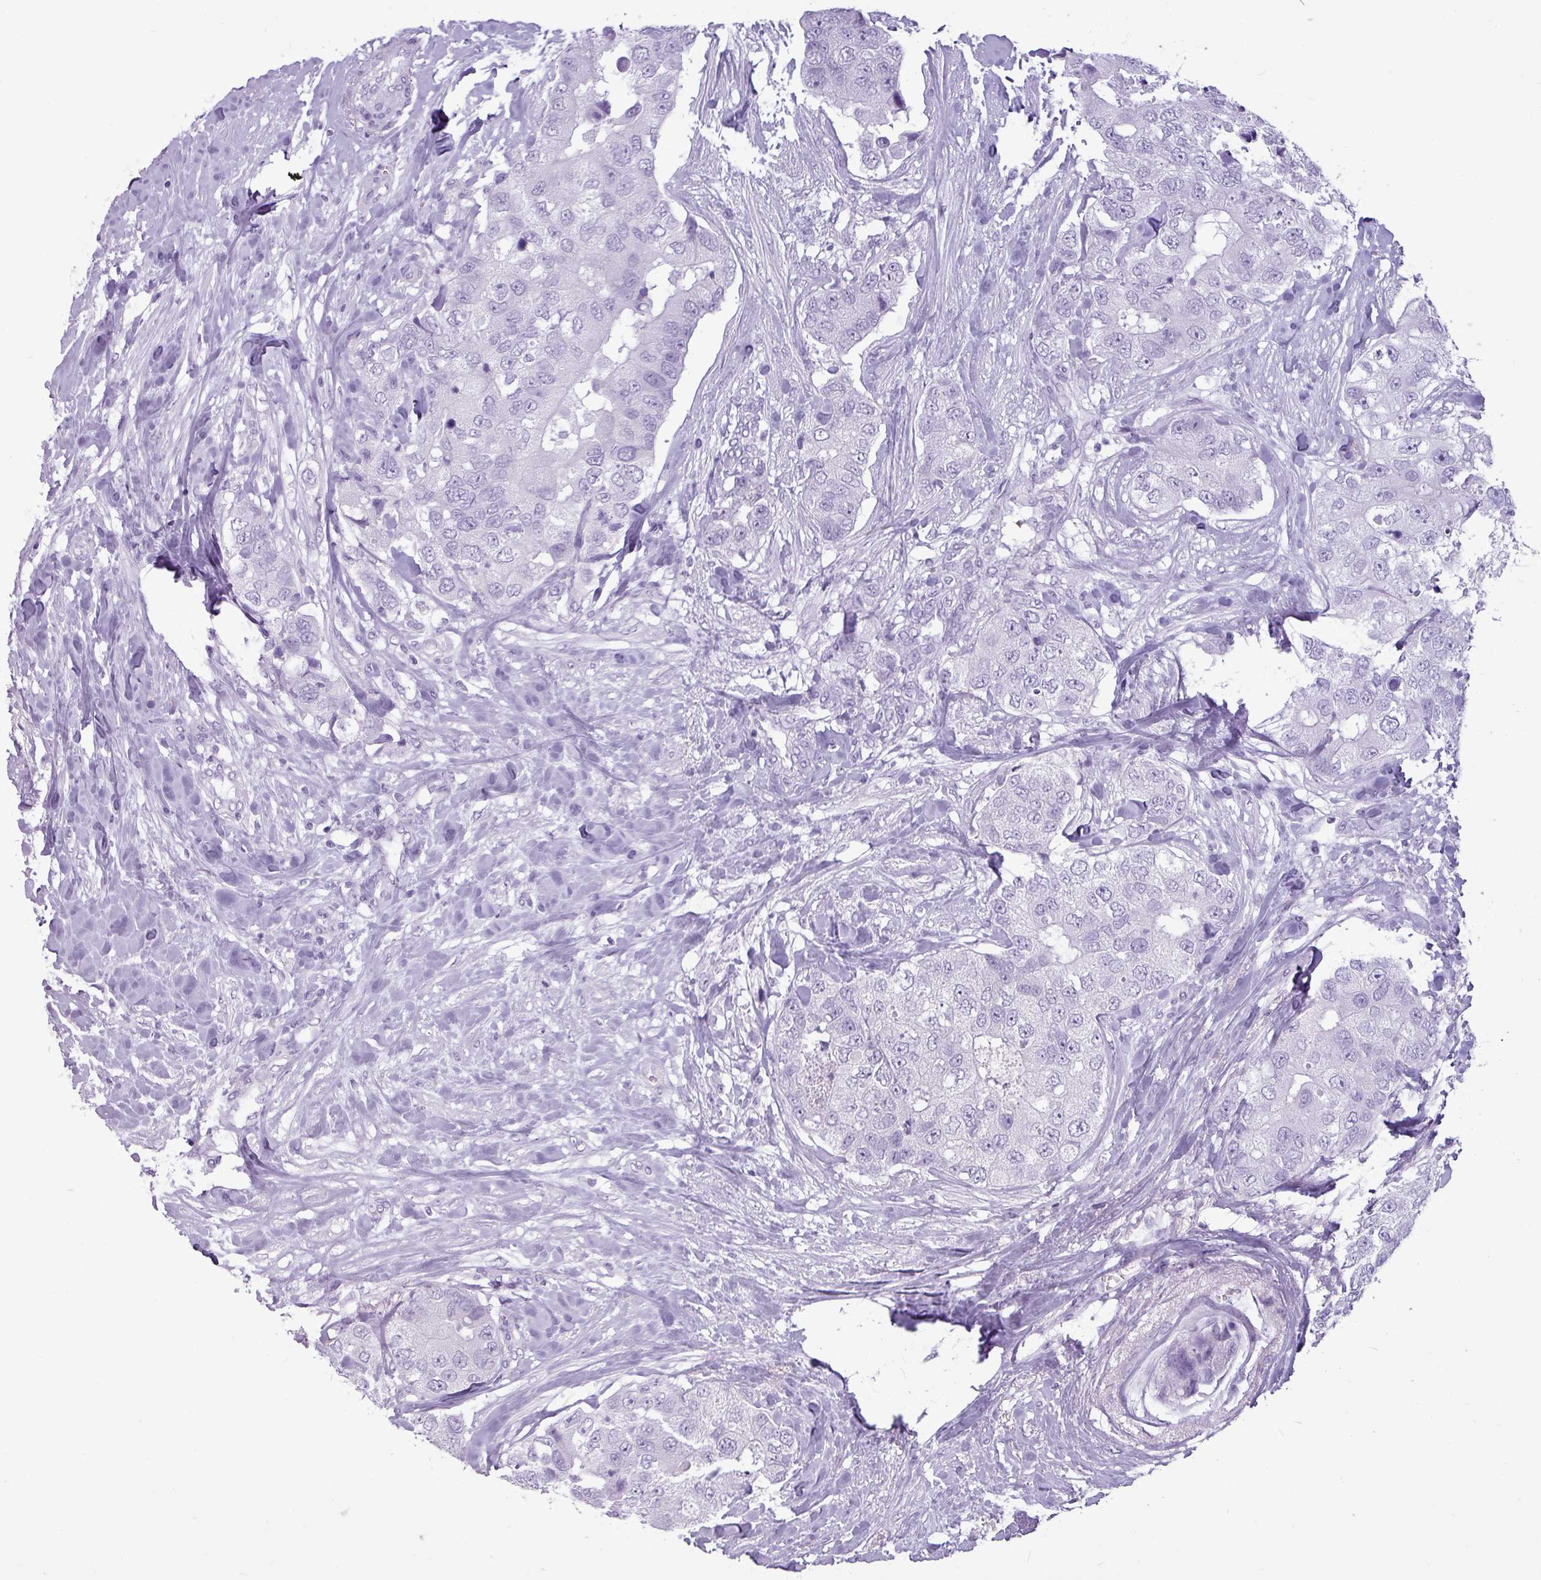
{"staining": {"intensity": "negative", "quantity": "none", "location": "none"}, "tissue": "breast cancer", "cell_type": "Tumor cells", "image_type": "cancer", "snomed": [{"axis": "morphology", "description": "Duct carcinoma"}, {"axis": "topography", "description": "Breast"}], "caption": "Immunohistochemical staining of breast cancer (invasive ductal carcinoma) displays no significant staining in tumor cells.", "gene": "AMY1B", "patient": {"sex": "female", "age": 62}}